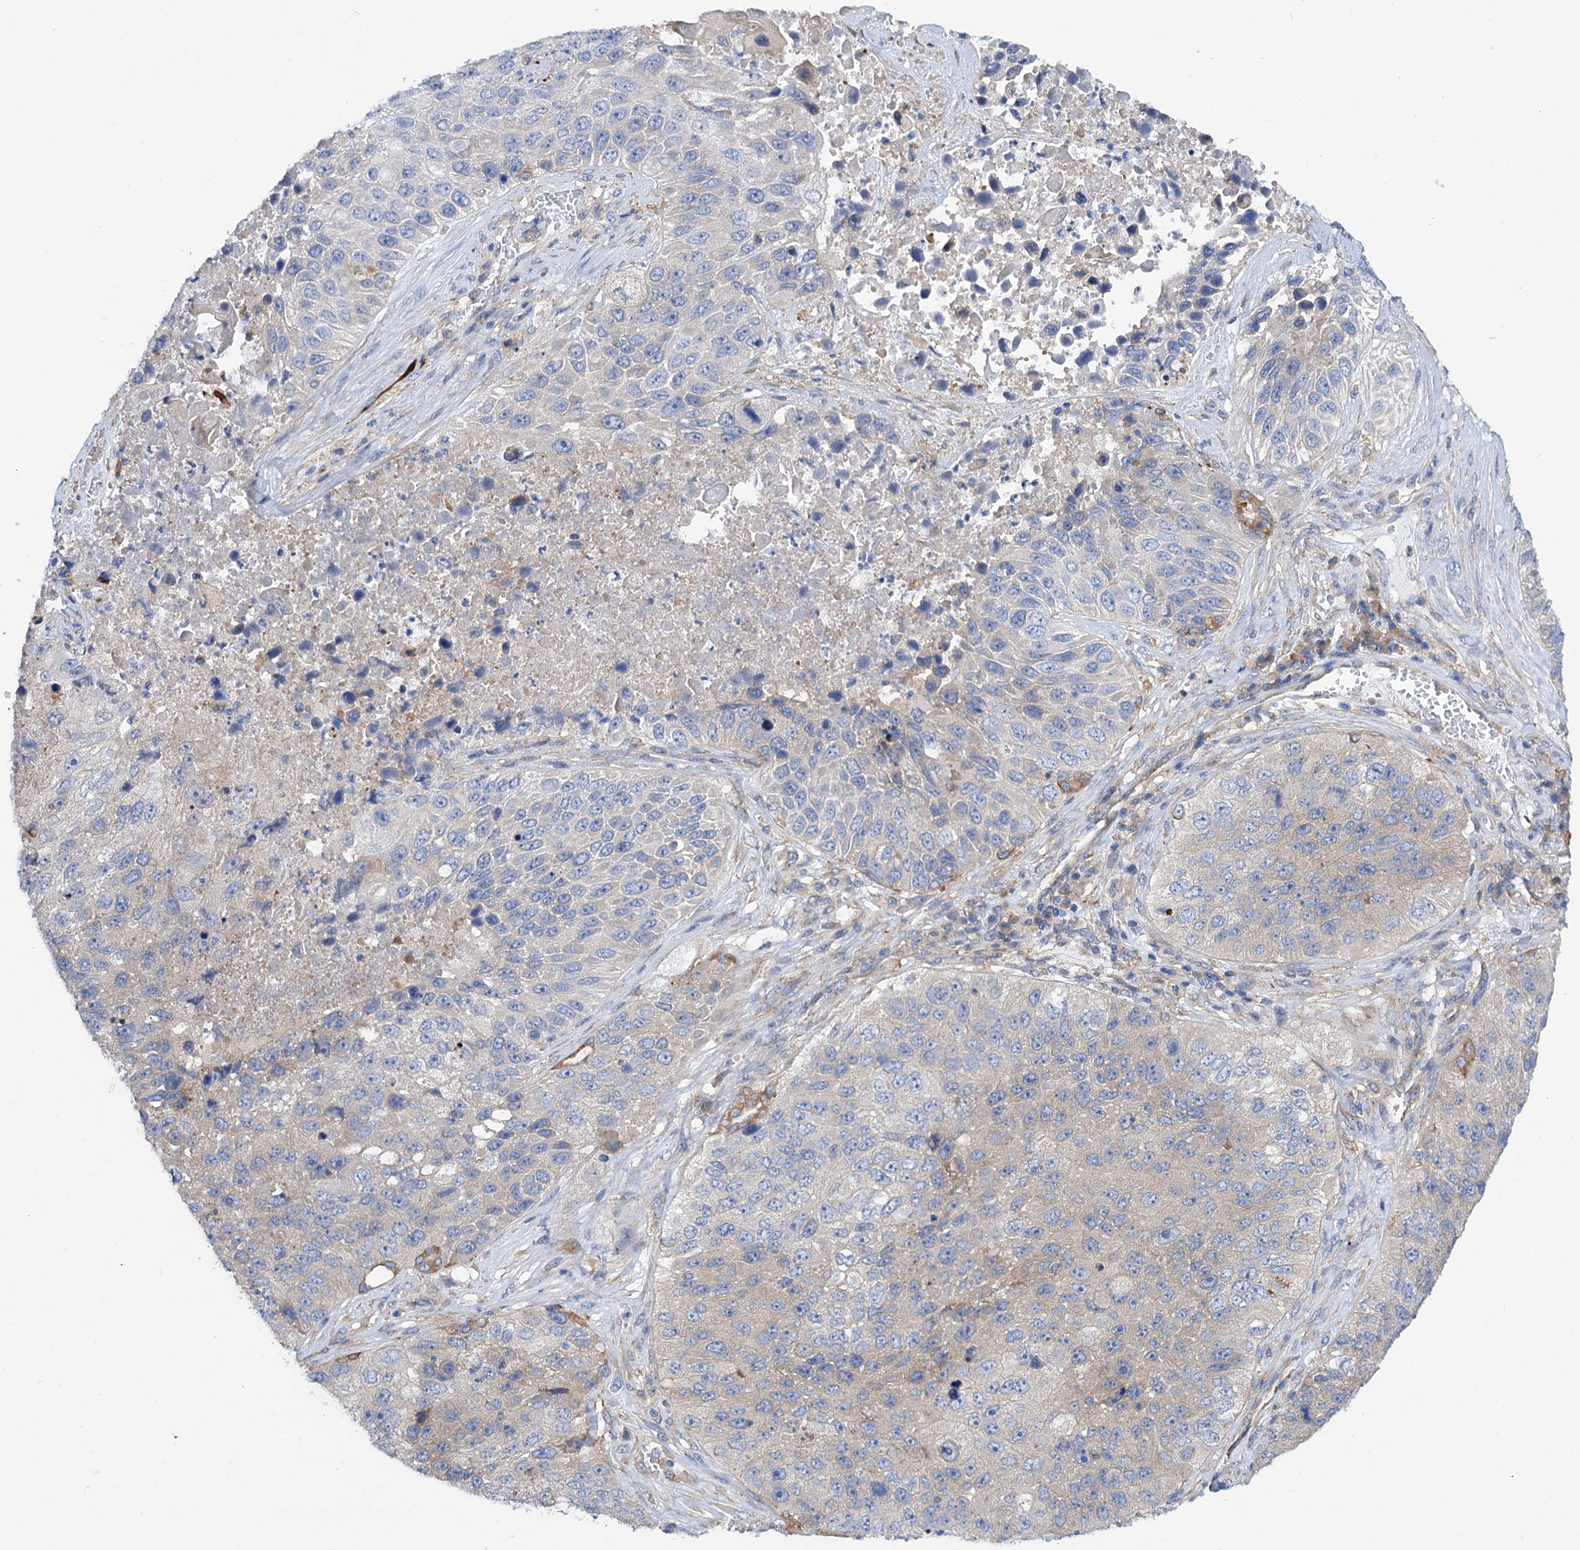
{"staining": {"intensity": "negative", "quantity": "none", "location": "none"}, "tissue": "lung cancer", "cell_type": "Tumor cells", "image_type": "cancer", "snomed": [{"axis": "morphology", "description": "Squamous cell carcinoma, NOS"}, {"axis": "topography", "description": "Lung"}], "caption": "Histopathology image shows no significant protein staining in tumor cells of lung cancer (squamous cell carcinoma).", "gene": "TRIM55", "patient": {"sex": "male", "age": 61}}